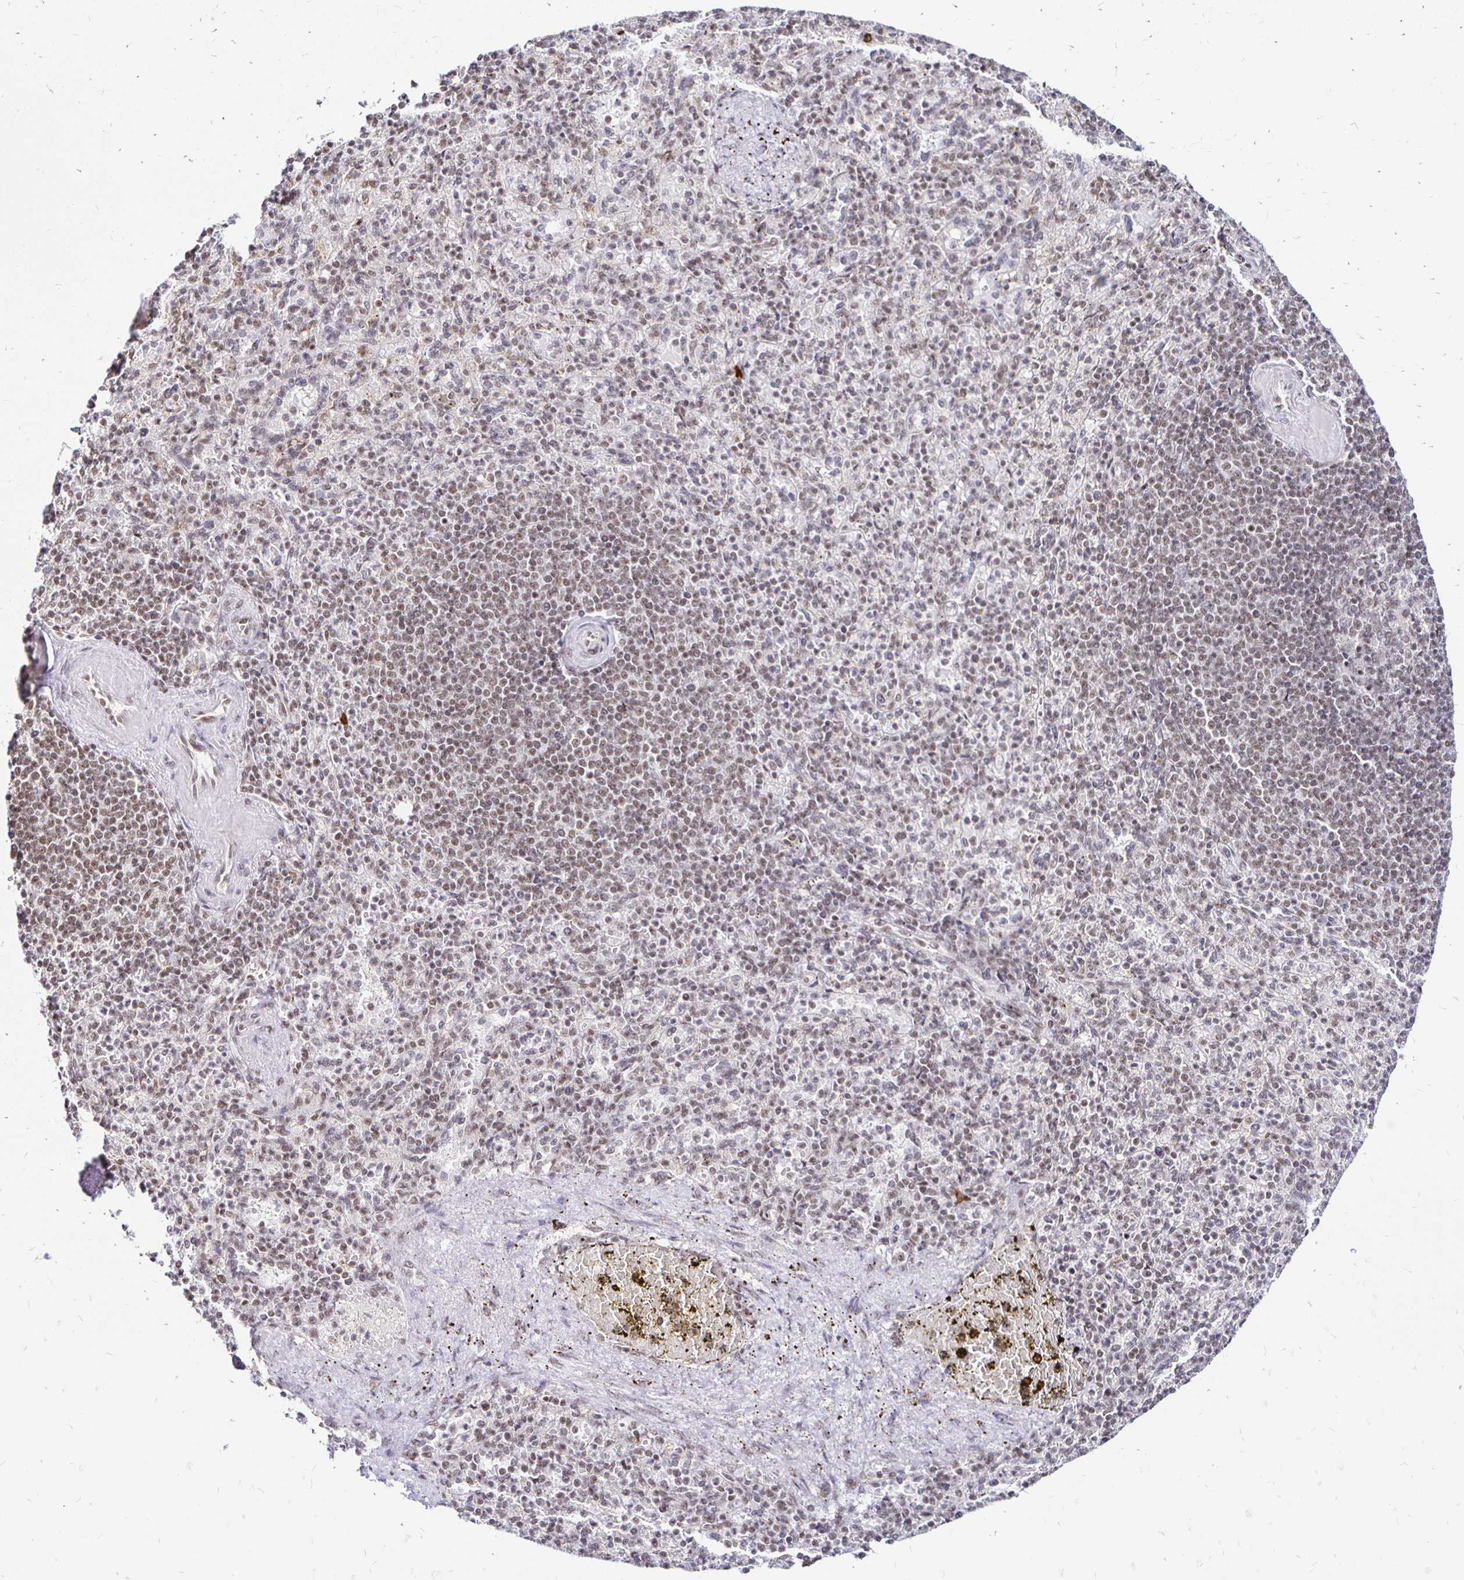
{"staining": {"intensity": "weak", "quantity": ">75%", "location": "nuclear"}, "tissue": "spleen", "cell_type": "Cells in red pulp", "image_type": "normal", "snomed": [{"axis": "morphology", "description": "Normal tissue, NOS"}, {"axis": "topography", "description": "Spleen"}], "caption": "DAB (3,3'-diaminobenzidine) immunohistochemical staining of unremarkable human spleen shows weak nuclear protein positivity in approximately >75% of cells in red pulp. (Stains: DAB (3,3'-diaminobenzidine) in brown, nuclei in blue, Microscopy: brightfield microscopy at high magnification).", "gene": "SIN3A", "patient": {"sex": "female", "age": 74}}